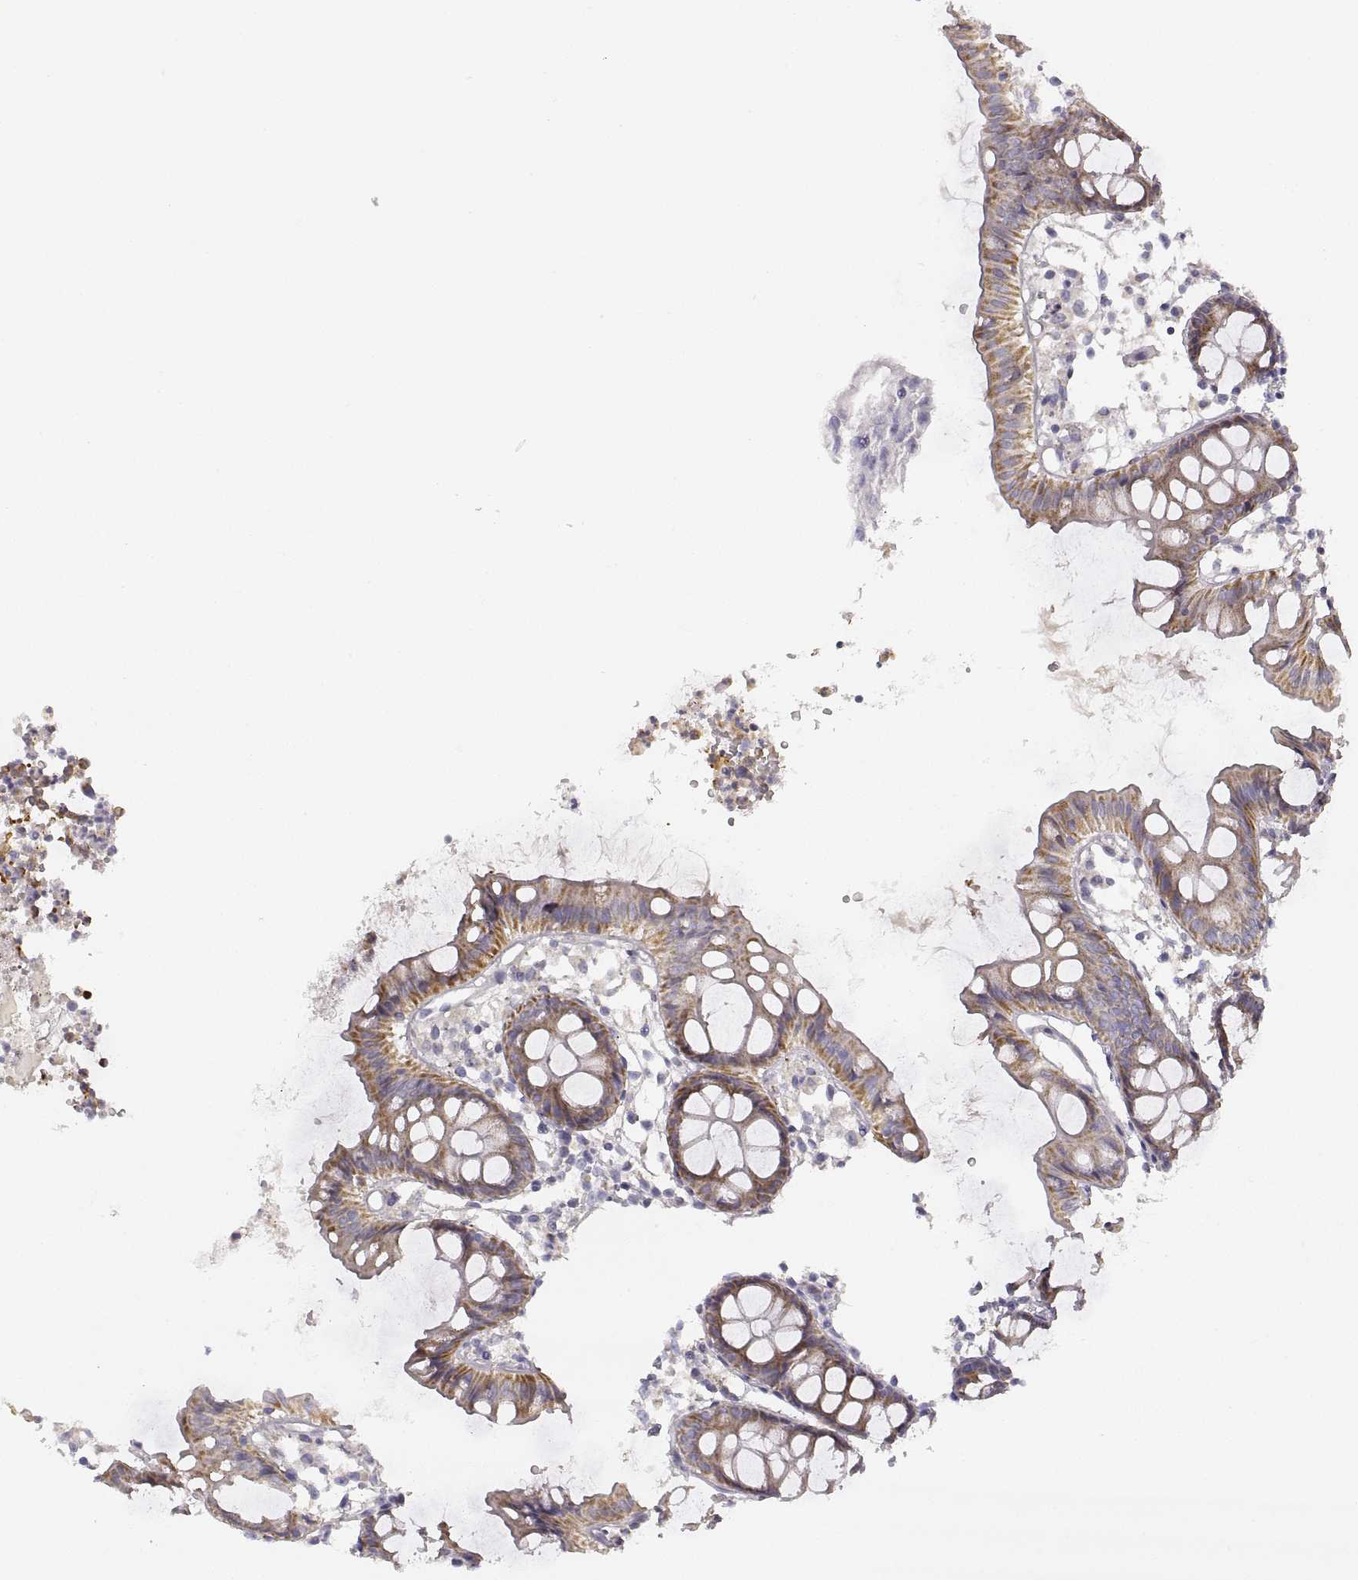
{"staining": {"intensity": "negative", "quantity": "none", "location": "none"}, "tissue": "colon", "cell_type": "Endothelial cells", "image_type": "normal", "snomed": [{"axis": "morphology", "description": "Normal tissue, NOS"}, {"axis": "topography", "description": "Colon"}], "caption": "There is no significant staining in endothelial cells of colon. (Stains: DAB (3,3'-diaminobenzidine) IHC with hematoxylin counter stain, Microscopy: brightfield microscopy at high magnification).", "gene": "RDH13", "patient": {"sex": "female", "age": 84}}